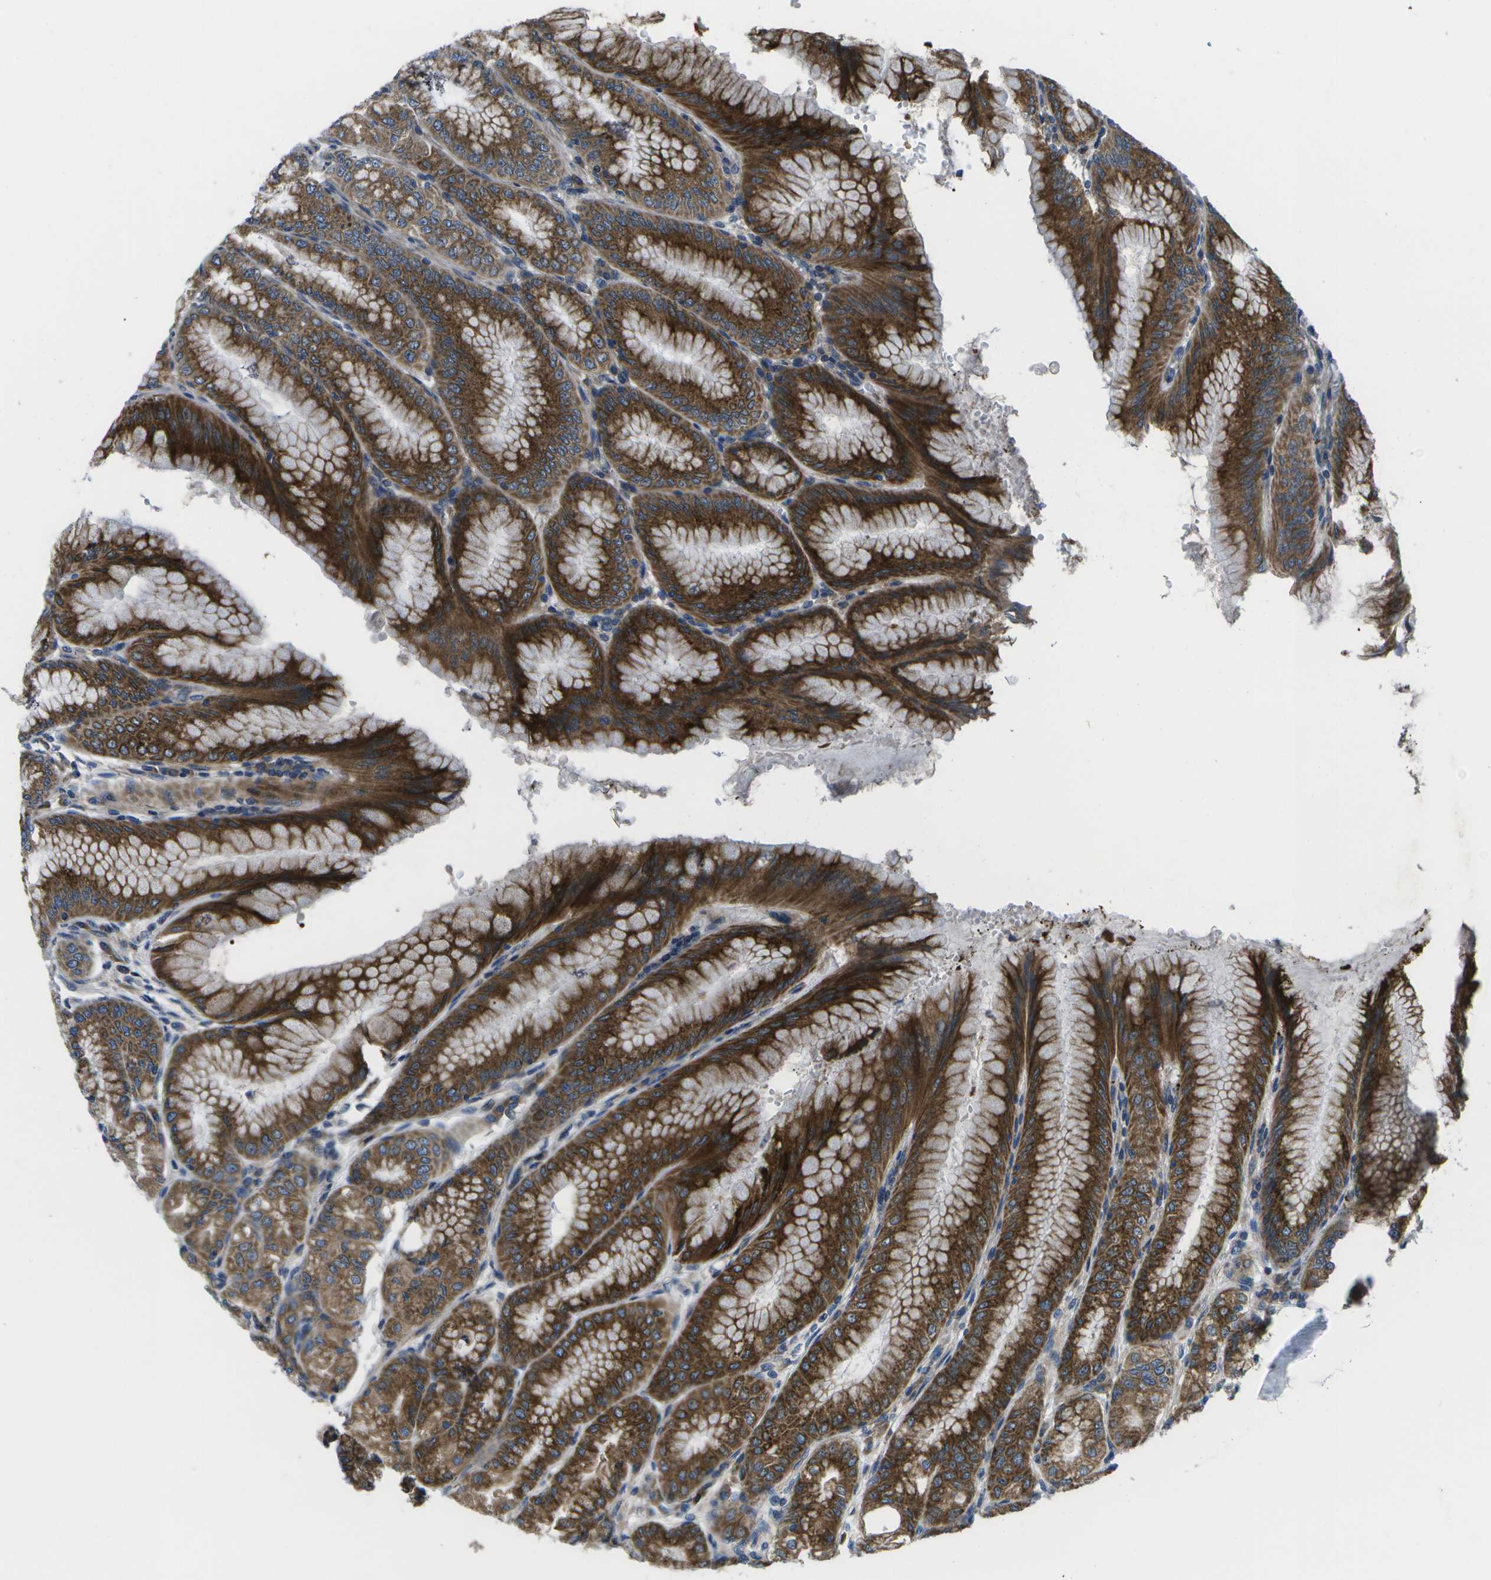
{"staining": {"intensity": "strong", "quantity": ">75%", "location": "cytoplasmic/membranous"}, "tissue": "stomach", "cell_type": "Glandular cells", "image_type": "normal", "snomed": [{"axis": "morphology", "description": "Normal tissue, NOS"}, {"axis": "topography", "description": "Stomach, lower"}], "caption": "A micrograph showing strong cytoplasmic/membranous positivity in about >75% of glandular cells in unremarkable stomach, as visualized by brown immunohistochemical staining.", "gene": "GDF5", "patient": {"sex": "male", "age": 71}}